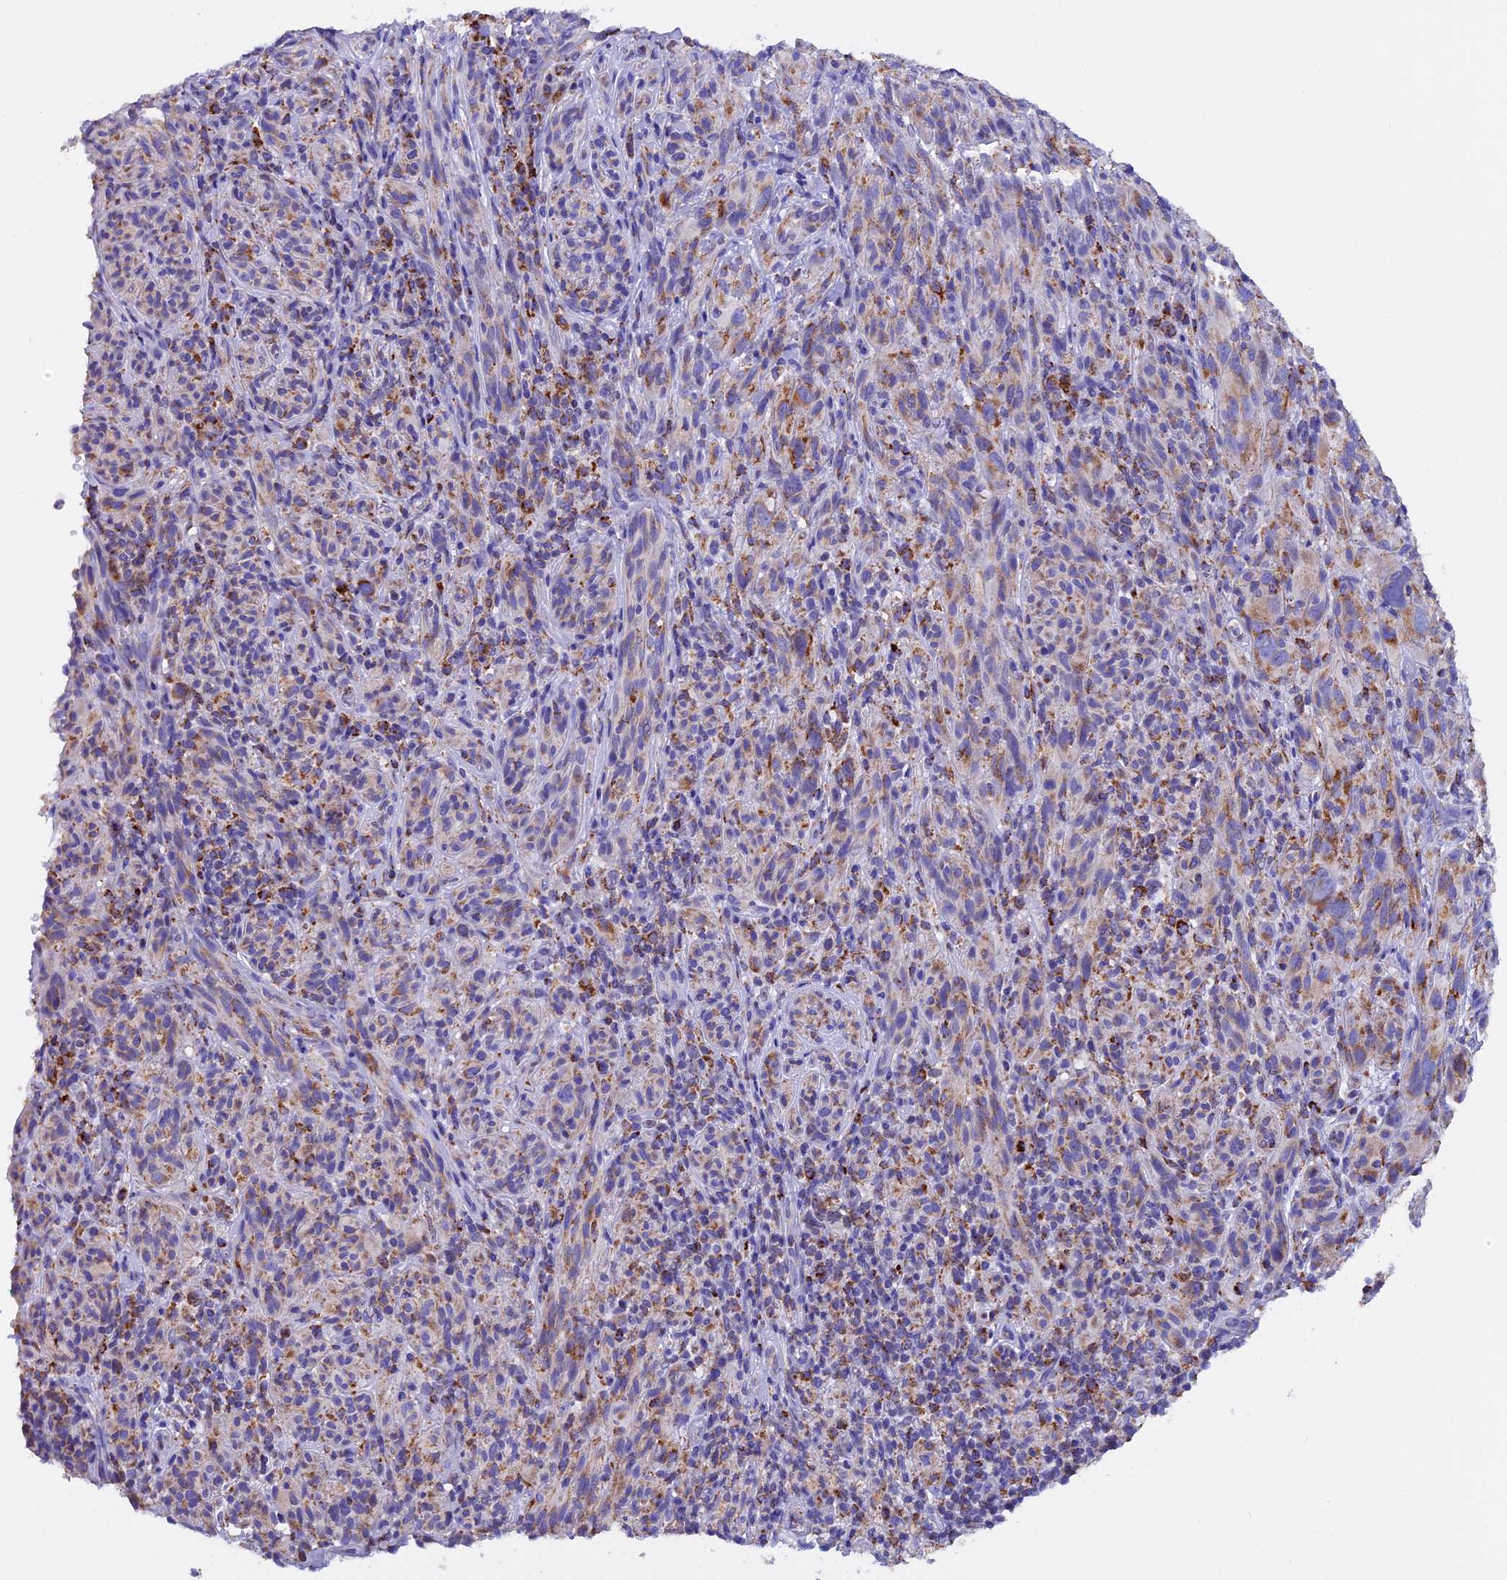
{"staining": {"intensity": "moderate", "quantity": "<25%", "location": "cytoplasmic/membranous"}, "tissue": "melanoma", "cell_type": "Tumor cells", "image_type": "cancer", "snomed": [{"axis": "morphology", "description": "Malignant melanoma, NOS"}, {"axis": "topography", "description": "Skin of head"}], "caption": "A brown stain labels moderate cytoplasmic/membranous positivity of a protein in human melanoma tumor cells.", "gene": "SLC8B1", "patient": {"sex": "male", "age": 96}}